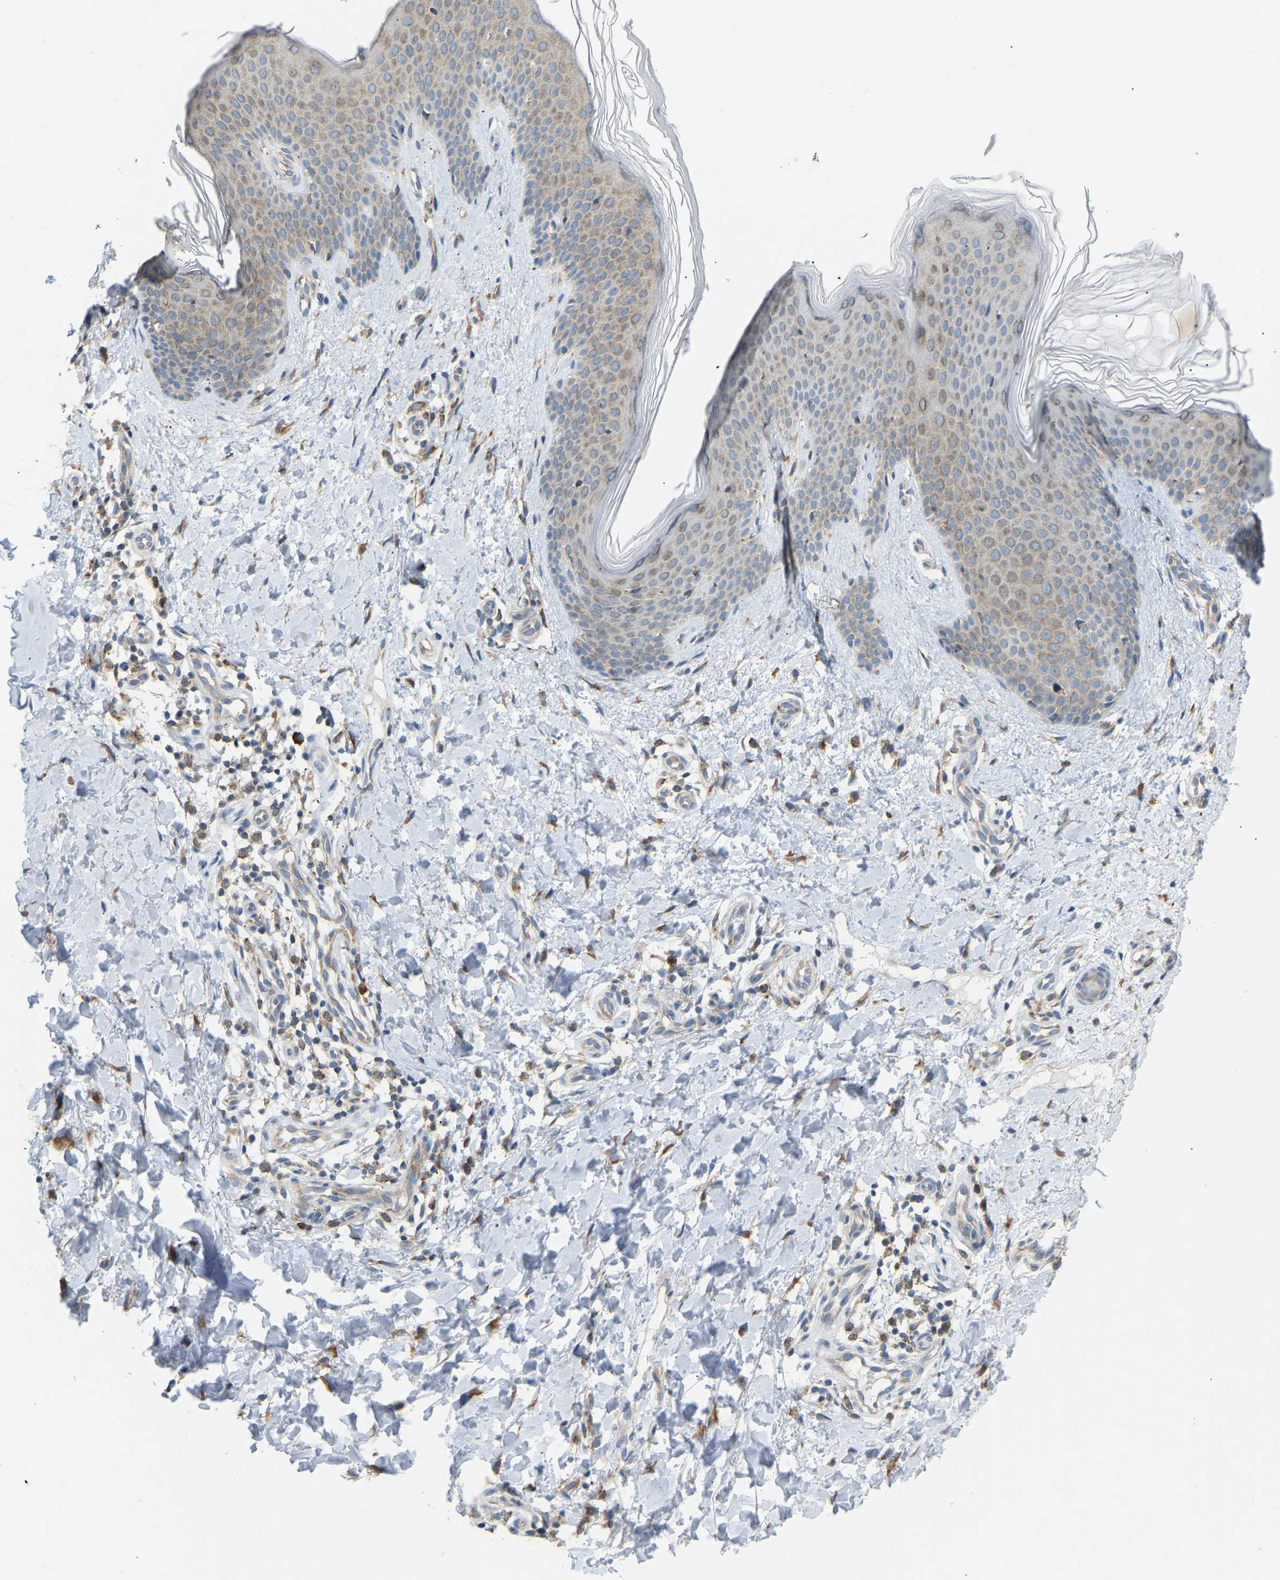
{"staining": {"intensity": "moderate", "quantity": "25%-75%", "location": "cytoplasmic/membranous"}, "tissue": "skin", "cell_type": "Fibroblasts", "image_type": "normal", "snomed": [{"axis": "morphology", "description": "Normal tissue, NOS"}, {"axis": "topography", "description": "Skin"}], "caption": "The photomicrograph reveals a brown stain indicating the presence of a protein in the cytoplasmic/membranous of fibroblasts in skin.", "gene": "SND1", "patient": {"sex": "male", "age": 41}}